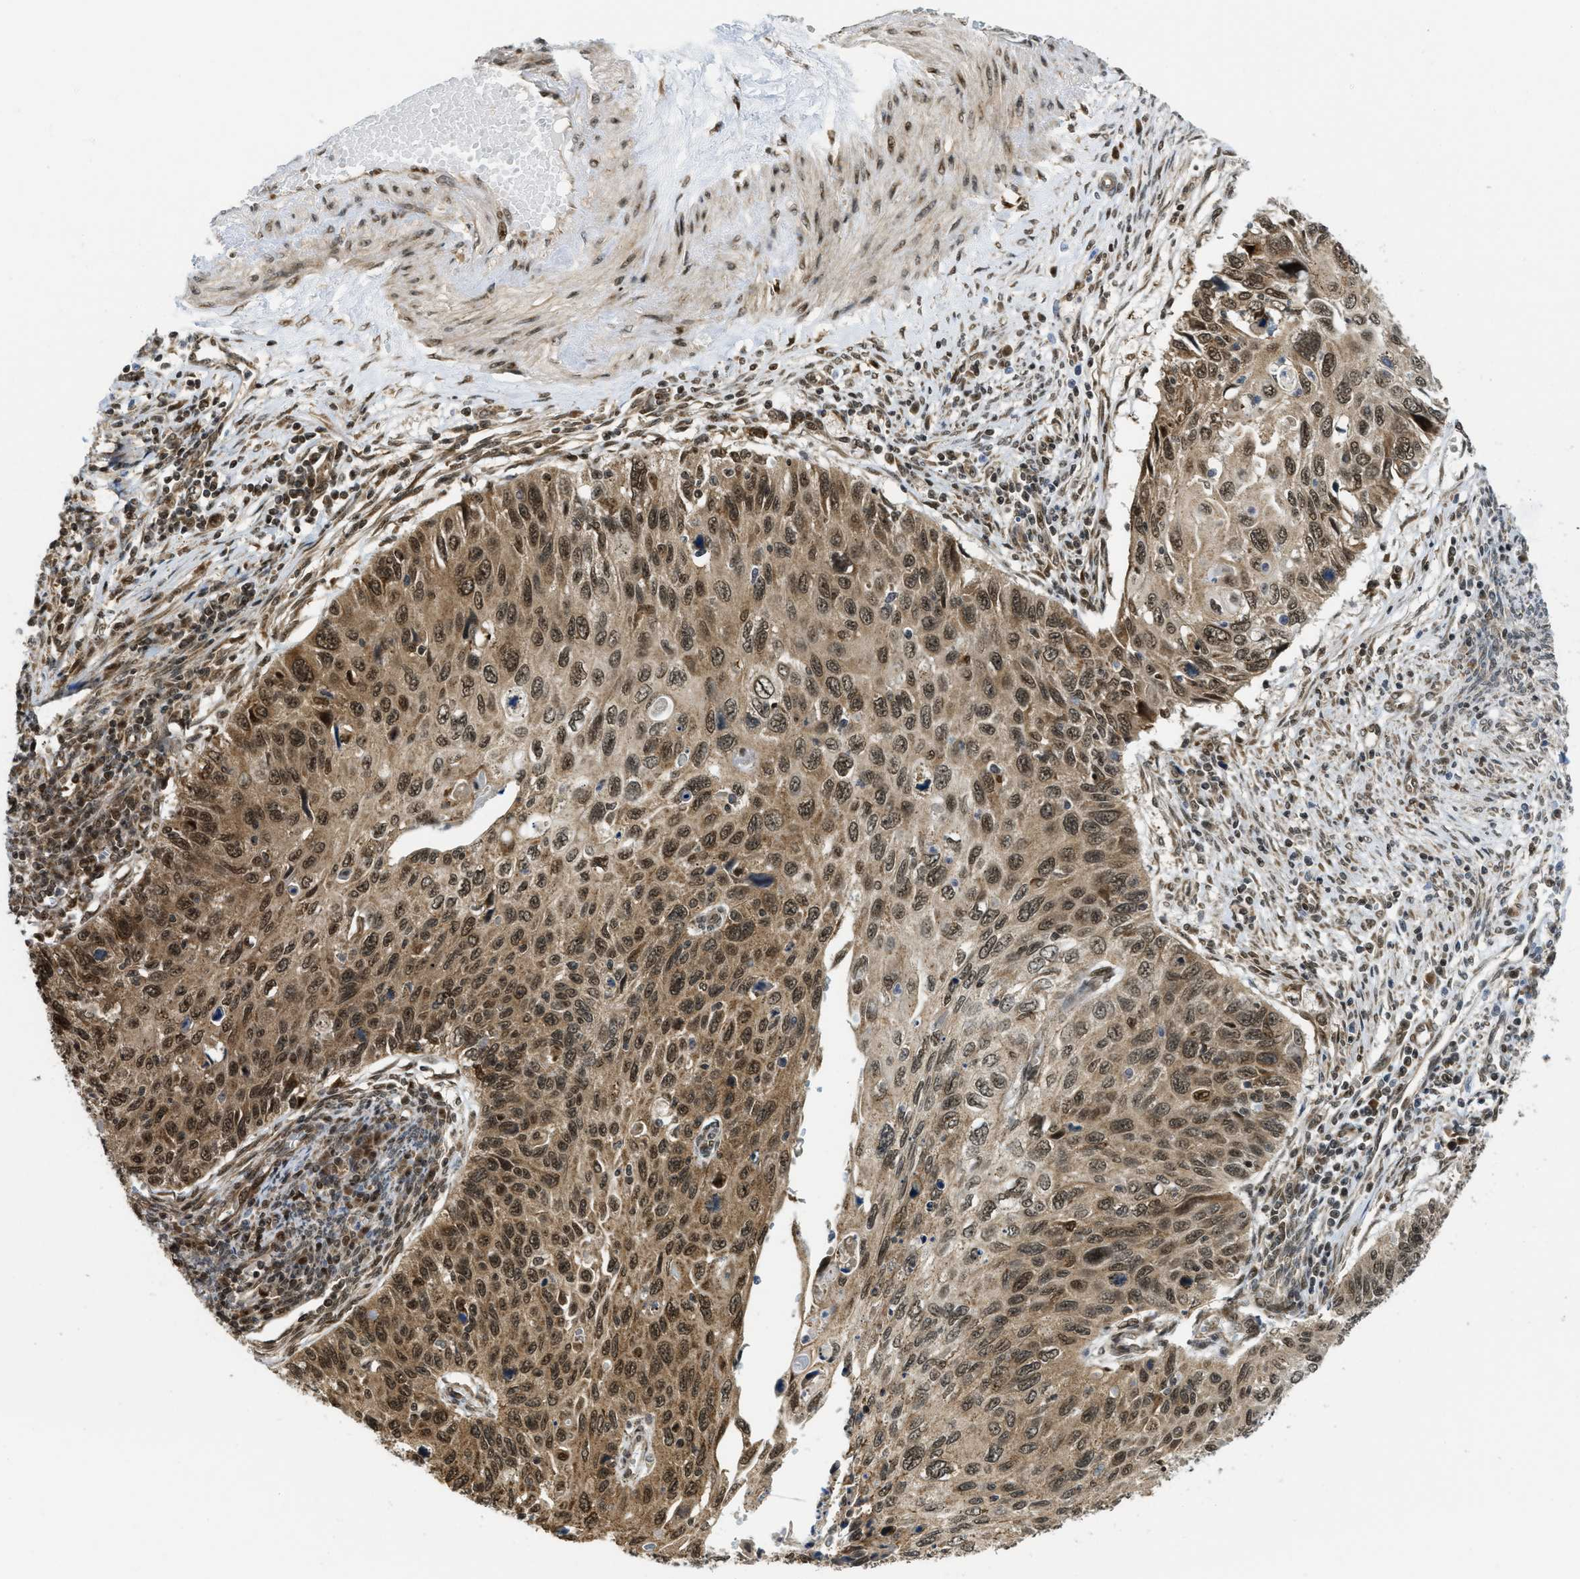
{"staining": {"intensity": "moderate", "quantity": ">75%", "location": "cytoplasmic/membranous,nuclear"}, "tissue": "cervical cancer", "cell_type": "Tumor cells", "image_type": "cancer", "snomed": [{"axis": "morphology", "description": "Squamous cell carcinoma, NOS"}, {"axis": "topography", "description": "Cervix"}], "caption": "The image demonstrates staining of cervical cancer, revealing moderate cytoplasmic/membranous and nuclear protein expression (brown color) within tumor cells.", "gene": "TACC1", "patient": {"sex": "female", "age": 70}}